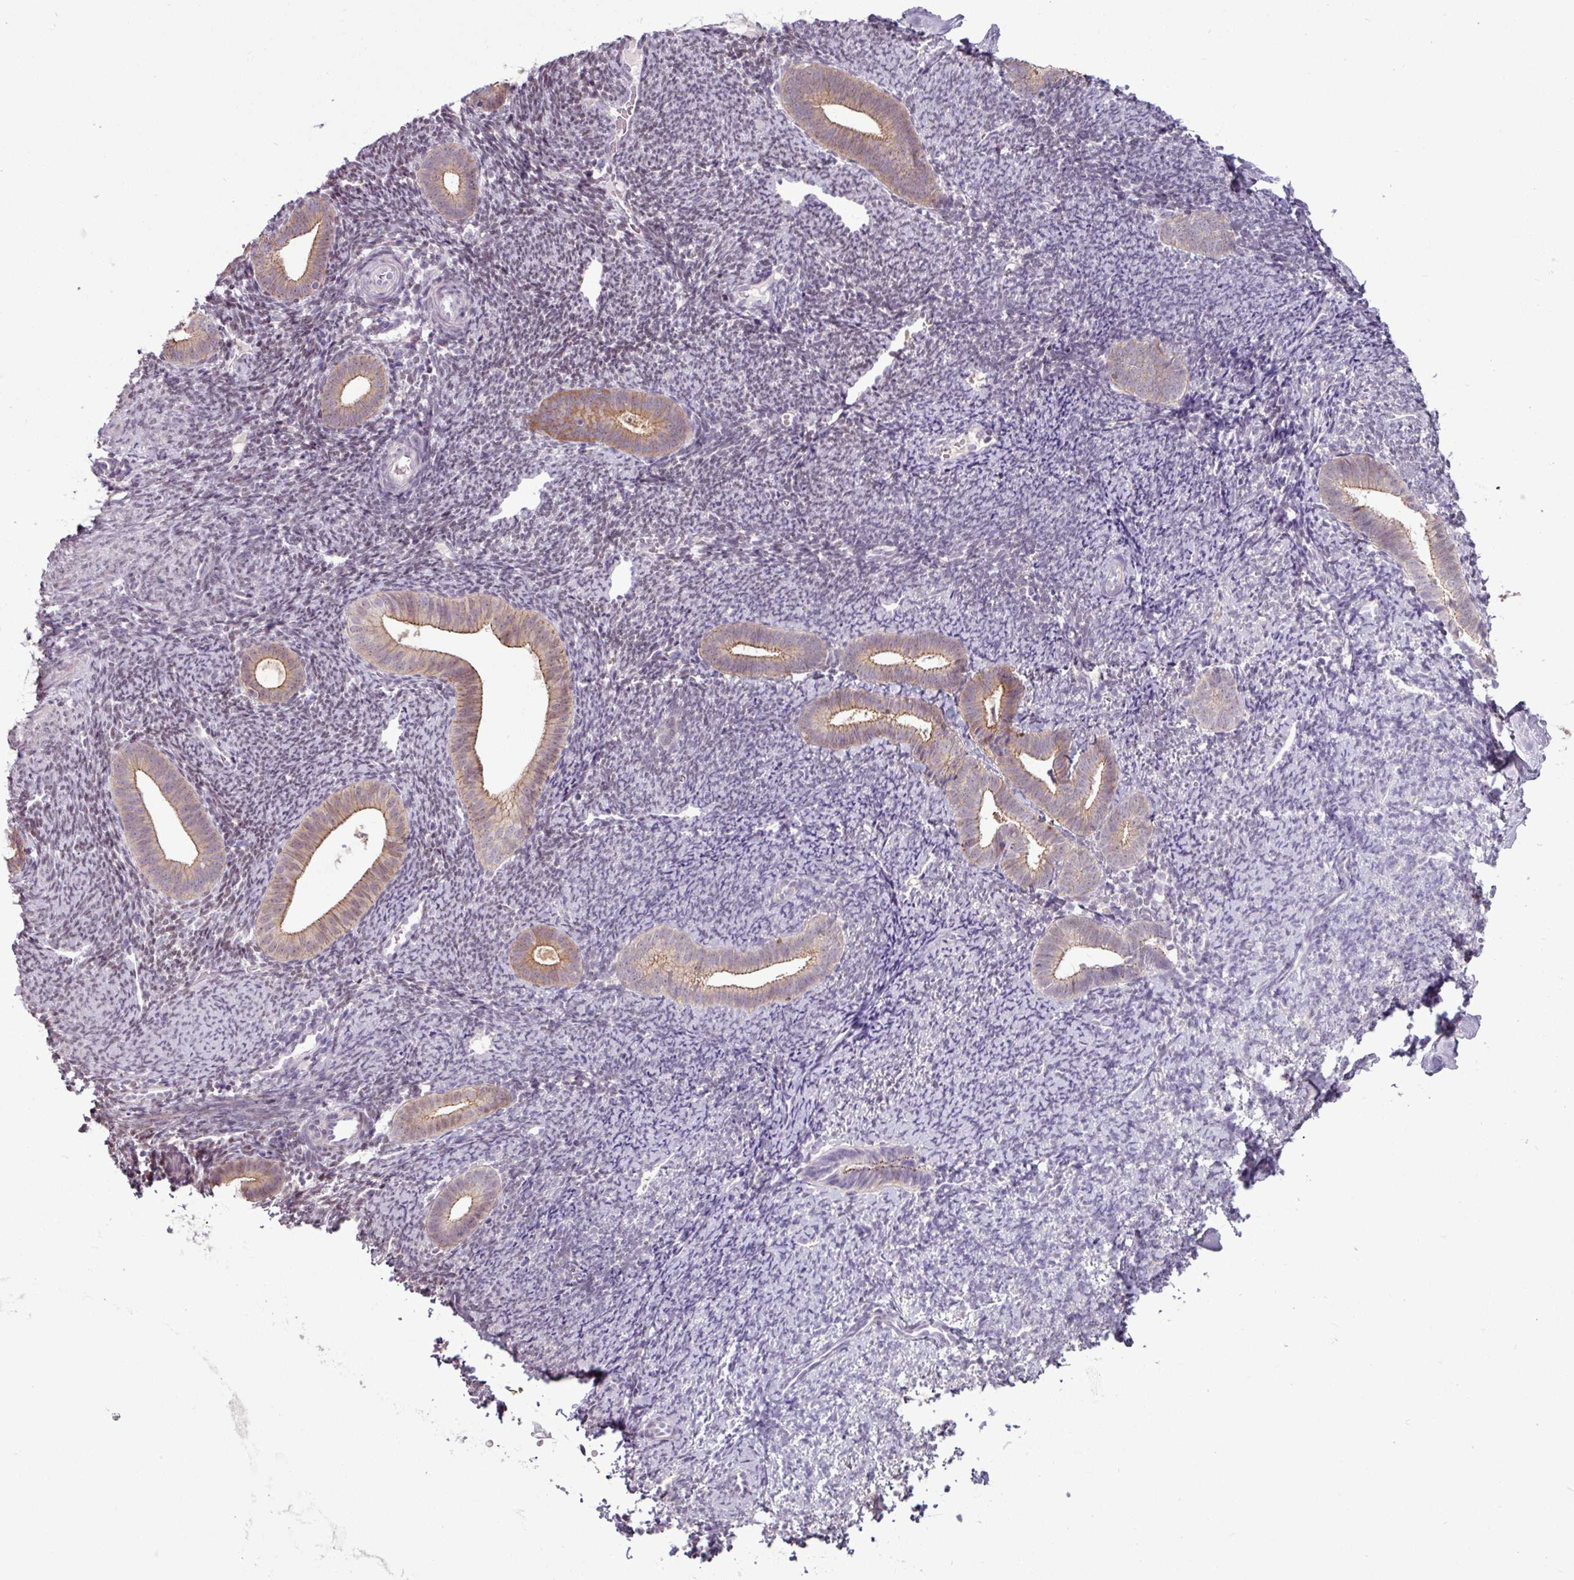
{"staining": {"intensity": "negative", "quantity": "none", "location": "none"}, "tissue": "endometrium", "cell_type": "Cells in endometrial stroma", "image_type": "normal", "snomed": [{"axis": "morphology", "description": "Normal tissue, NOS"}, {"axis": "topography", "description": "Endometrium"}], "caption": "Protein analysis of unremarkable endometrium demonstrates no significant positivity in cells in endometrial stroma. (DAB immunohistochemistry, high magnification).", "gene": "PNMA6A", "patient": {"sex": "female", "age": 39}}